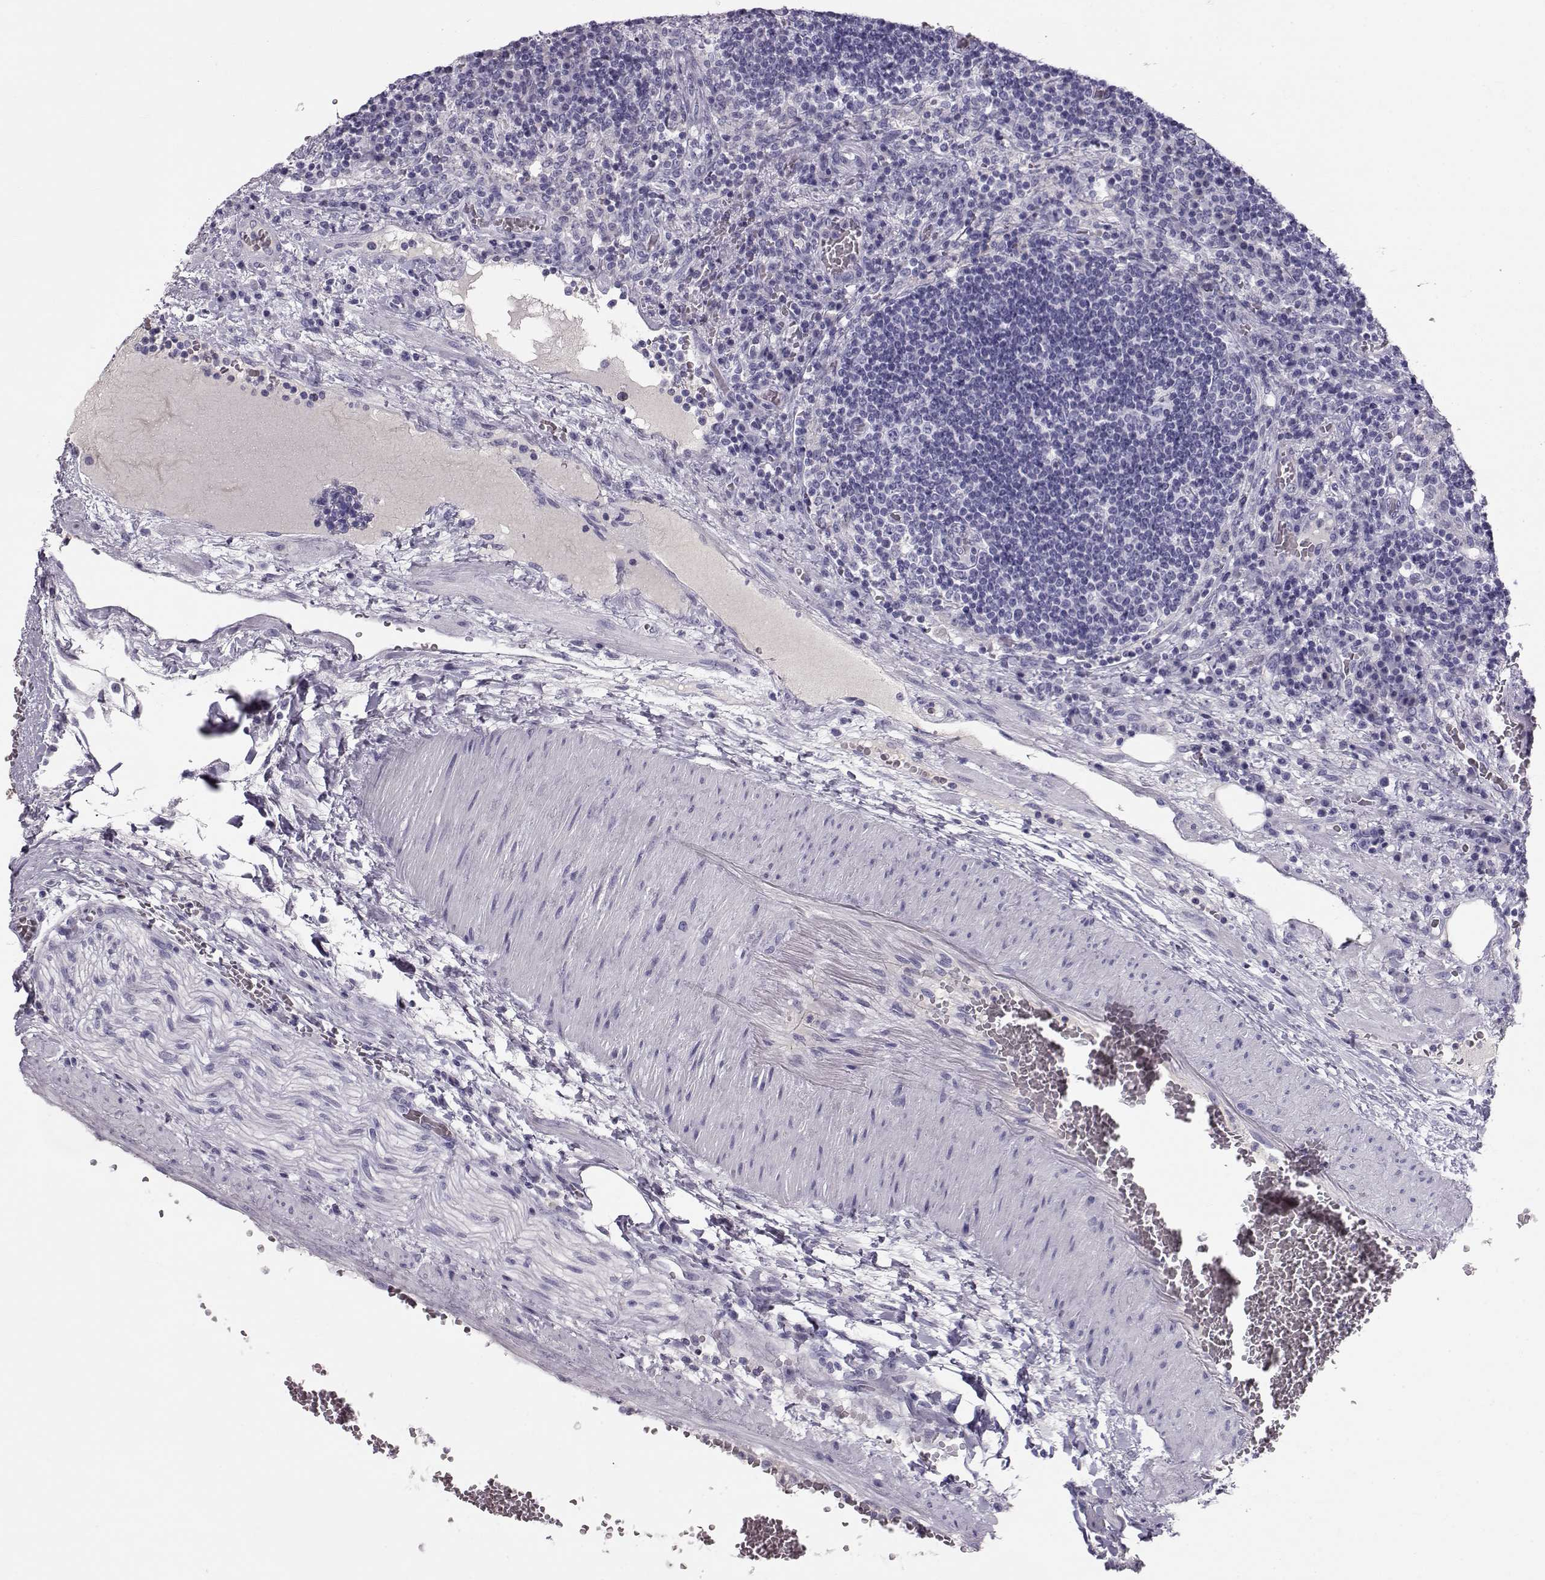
{"staining": {"intensity": "negative", "quantity": "none", "location": "none"}, "tissue": "lymph node", "cell_type": "Germinal center cells", "image_type": "normal", "snomed": [{"axis": "morphology", "description": "Normal tissue, NOS"}, {"axis": "topography", "description": "Lymph node"}], "caption": "This is an IHC histopathology image of benign lymph node. There is no staining in germinal center cells.", "gene": "GPR26", "patient": {"sex": "male", "age": 63}}